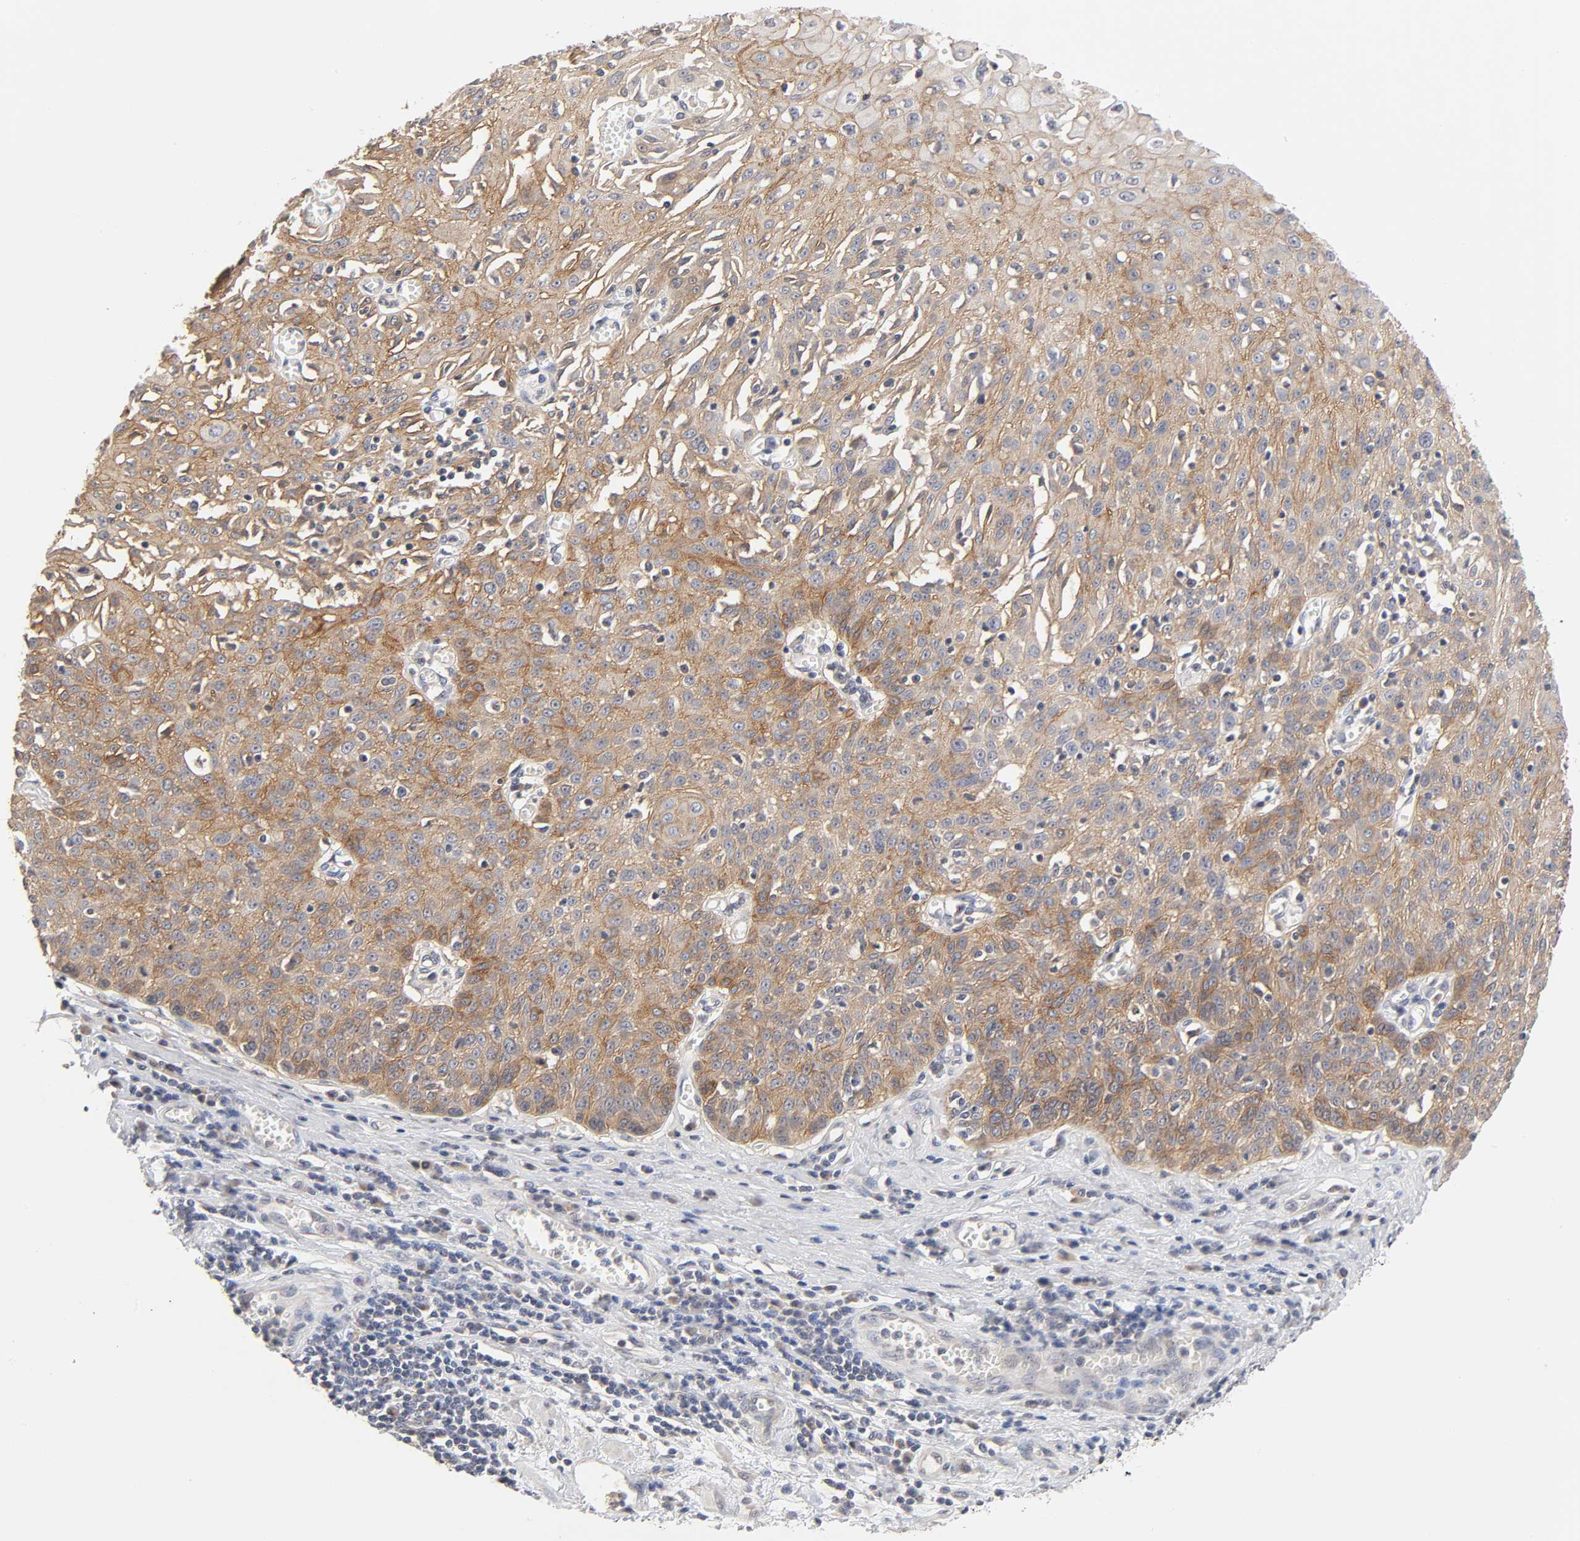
{"staining": {"intensity": "weak", "quantity": "25%-75%", "location": "cytoplasmic/membranous"}, "tissue": "esophagus", "cell_type": "Squamous epithelial cells", "image_type": "normal", "snomed": [{"axis": "morphology", "description": "Normal tissue, NOS"}, {"axis": "morphology", "description": "Squamous cell carcinoma, NOS"}, {"axis": "topography", "description": "Esophagus"}], "caption": "This is a photomicrograph of immunohistochemistry (IHC) staining of benign esophagus, which shows weak expression in the cytoplasmic/membranous of squamous epithelial cells.", "gene": "CXADR", "patient": {"sex": "male", "age": 65}}